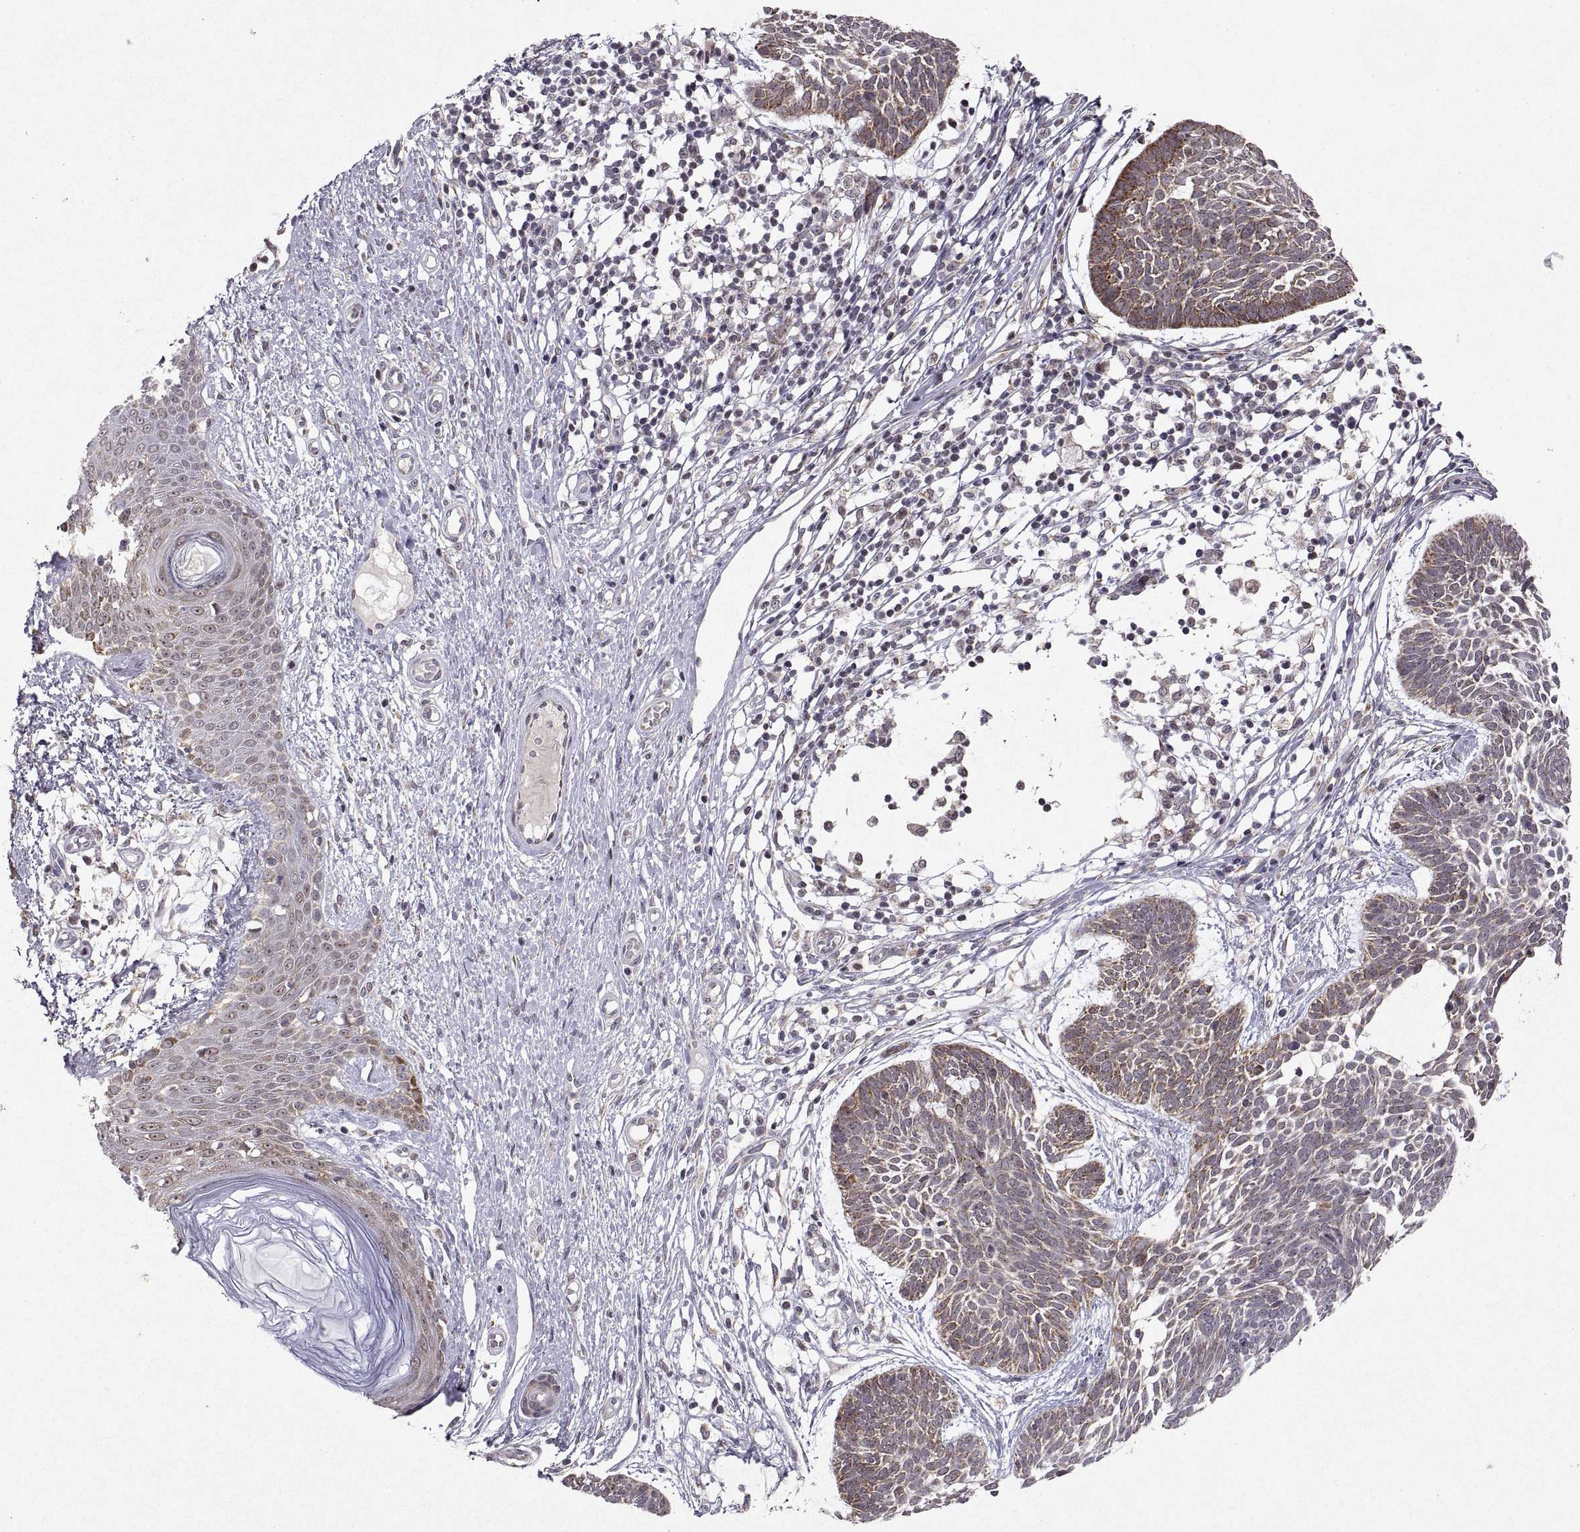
{"staining": {"intensity": "moderate", "quantity": "<25%", "location": "cytoplasmic/membranous"}, "tissue": "skin cancer", "cell_type": "Tumor cells", "image_type": "cancer", "snomed": [{"axis": "morphology", "description": "Basal cell carcinoma"}, {"axis": "topography", "description": "Skin"}], "caption": "Human basal cell carcinoma (skin) stained with a brown dye demonstrates moderate cytoplasmic/membranous positive expression in approximately <25% of tumor cells.", "gene": "MANBAL", "patient": {"sex": "male", "age": 85}}